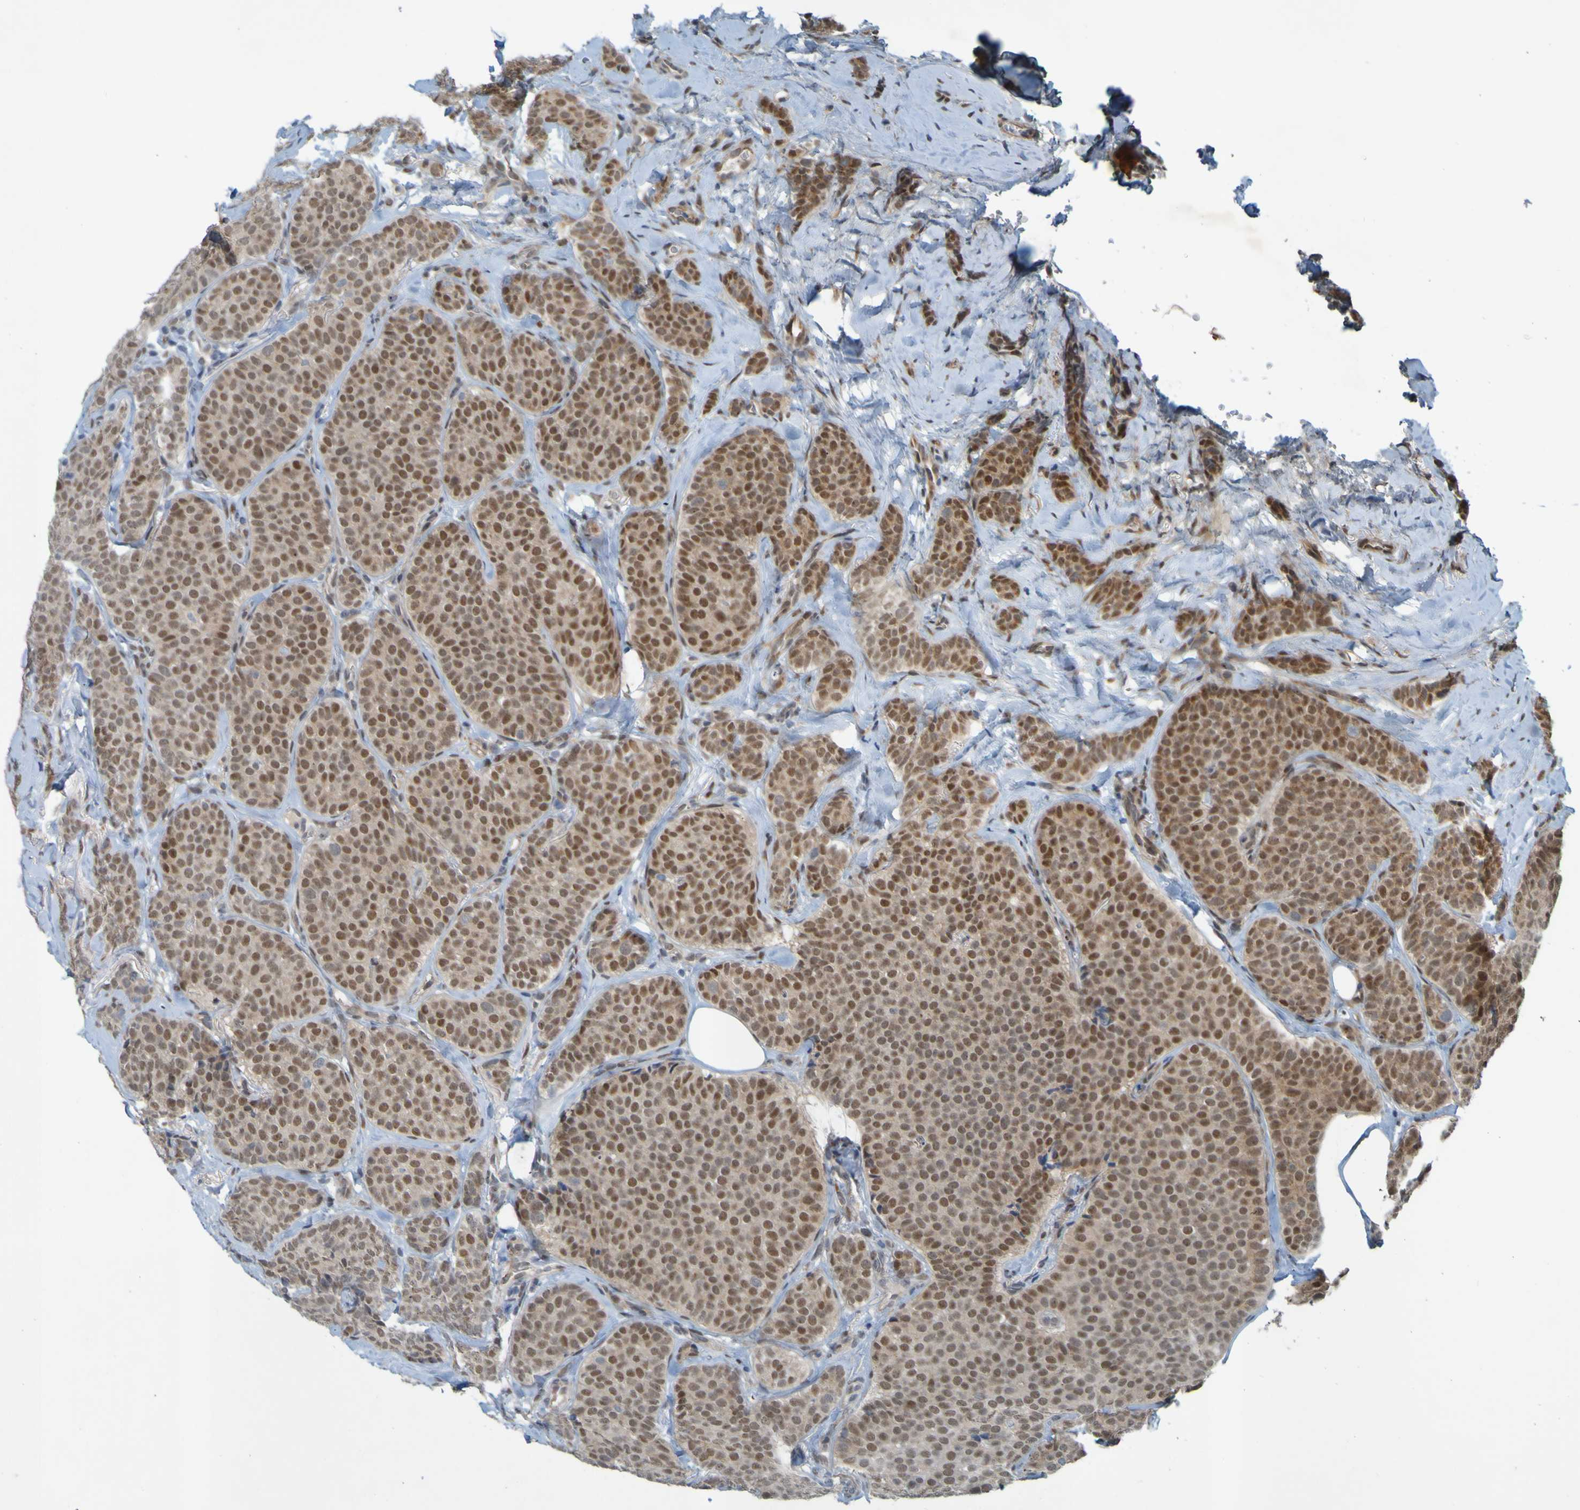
{"staining": {"intensity": "moderate", "quantity": ">75%", "location": "cytoplasmic/membranous,nuclear"}, "tissue": "breast cancer", "cell_type": "Tumor cells", "image_type": "cancer", "snomed": [{"axis": "morphology", "description": "Lobular carcinoma"}, {"axis": "topography", "description": "Skin"}, {"axis": "topography", "description": "Breast"}], "caption": "An image of human breast lobular carcinoma stained for a protein displays moderate cytoplasmic/membranous and nuclear brown staining in tumor cells. (DAB (3,3'-diaminobenzidine) = brown stain, brightfield microscopy at high magnification).", "gene": "MCPH1", "patient": {"sex": "female", "age": 46}}